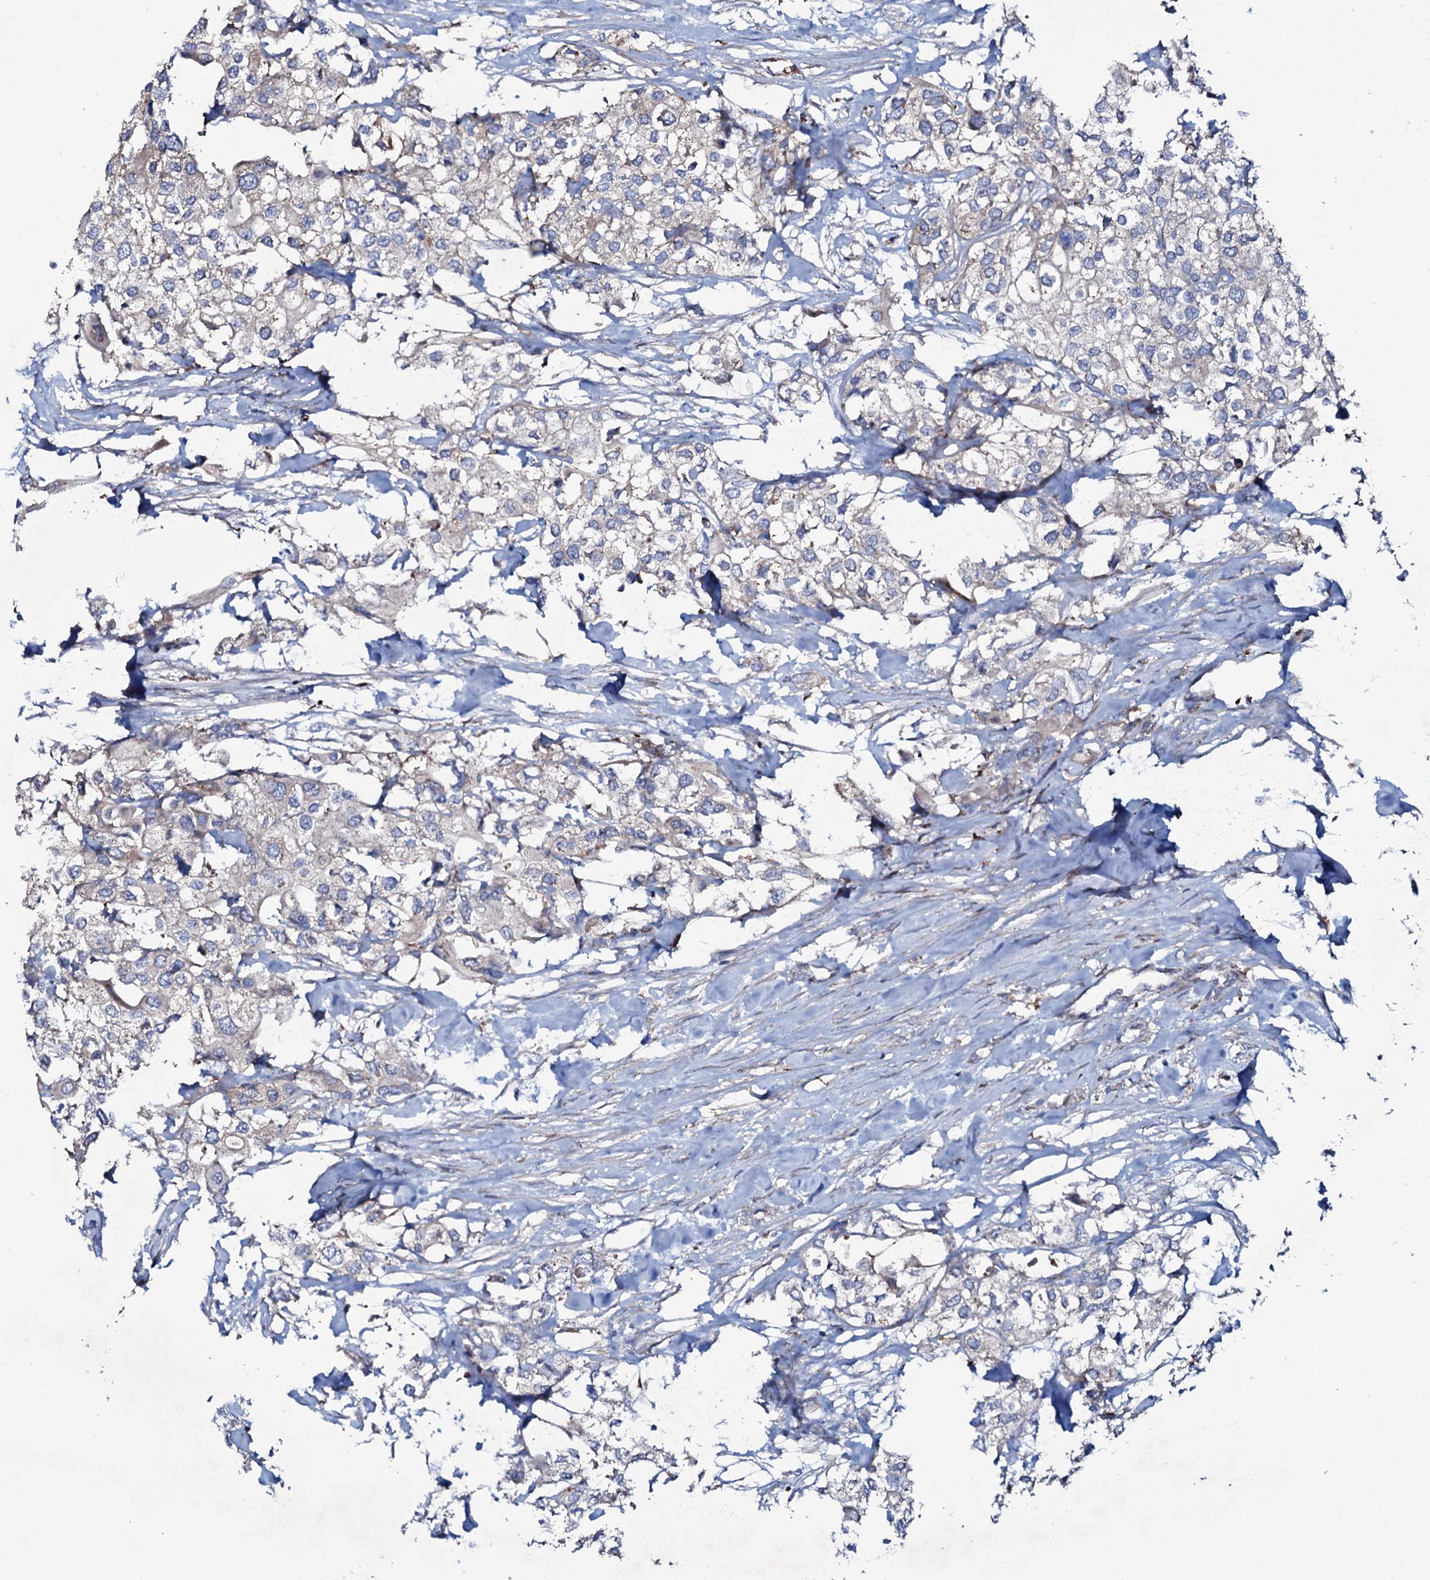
{"staining": {"intensity": "weak", "quantity": "<25%", "location": "cytoplasmic/membranous"}, "tissue": "urothelial cancer", "cell_type": "Tumor cells", "image_type": "cancer", "snomed": [{"axis": "morphology", "description": "Urothelial carcinoma, High grade"}, {"axis": "topography", "description": "Urinary bladder"}], "caption": "Tumor cells are negative for protein expression in human urothelial carcinoma (high-grade).", "gene": "P2RX4", "patient": {"sex": "male", "age": 64}}